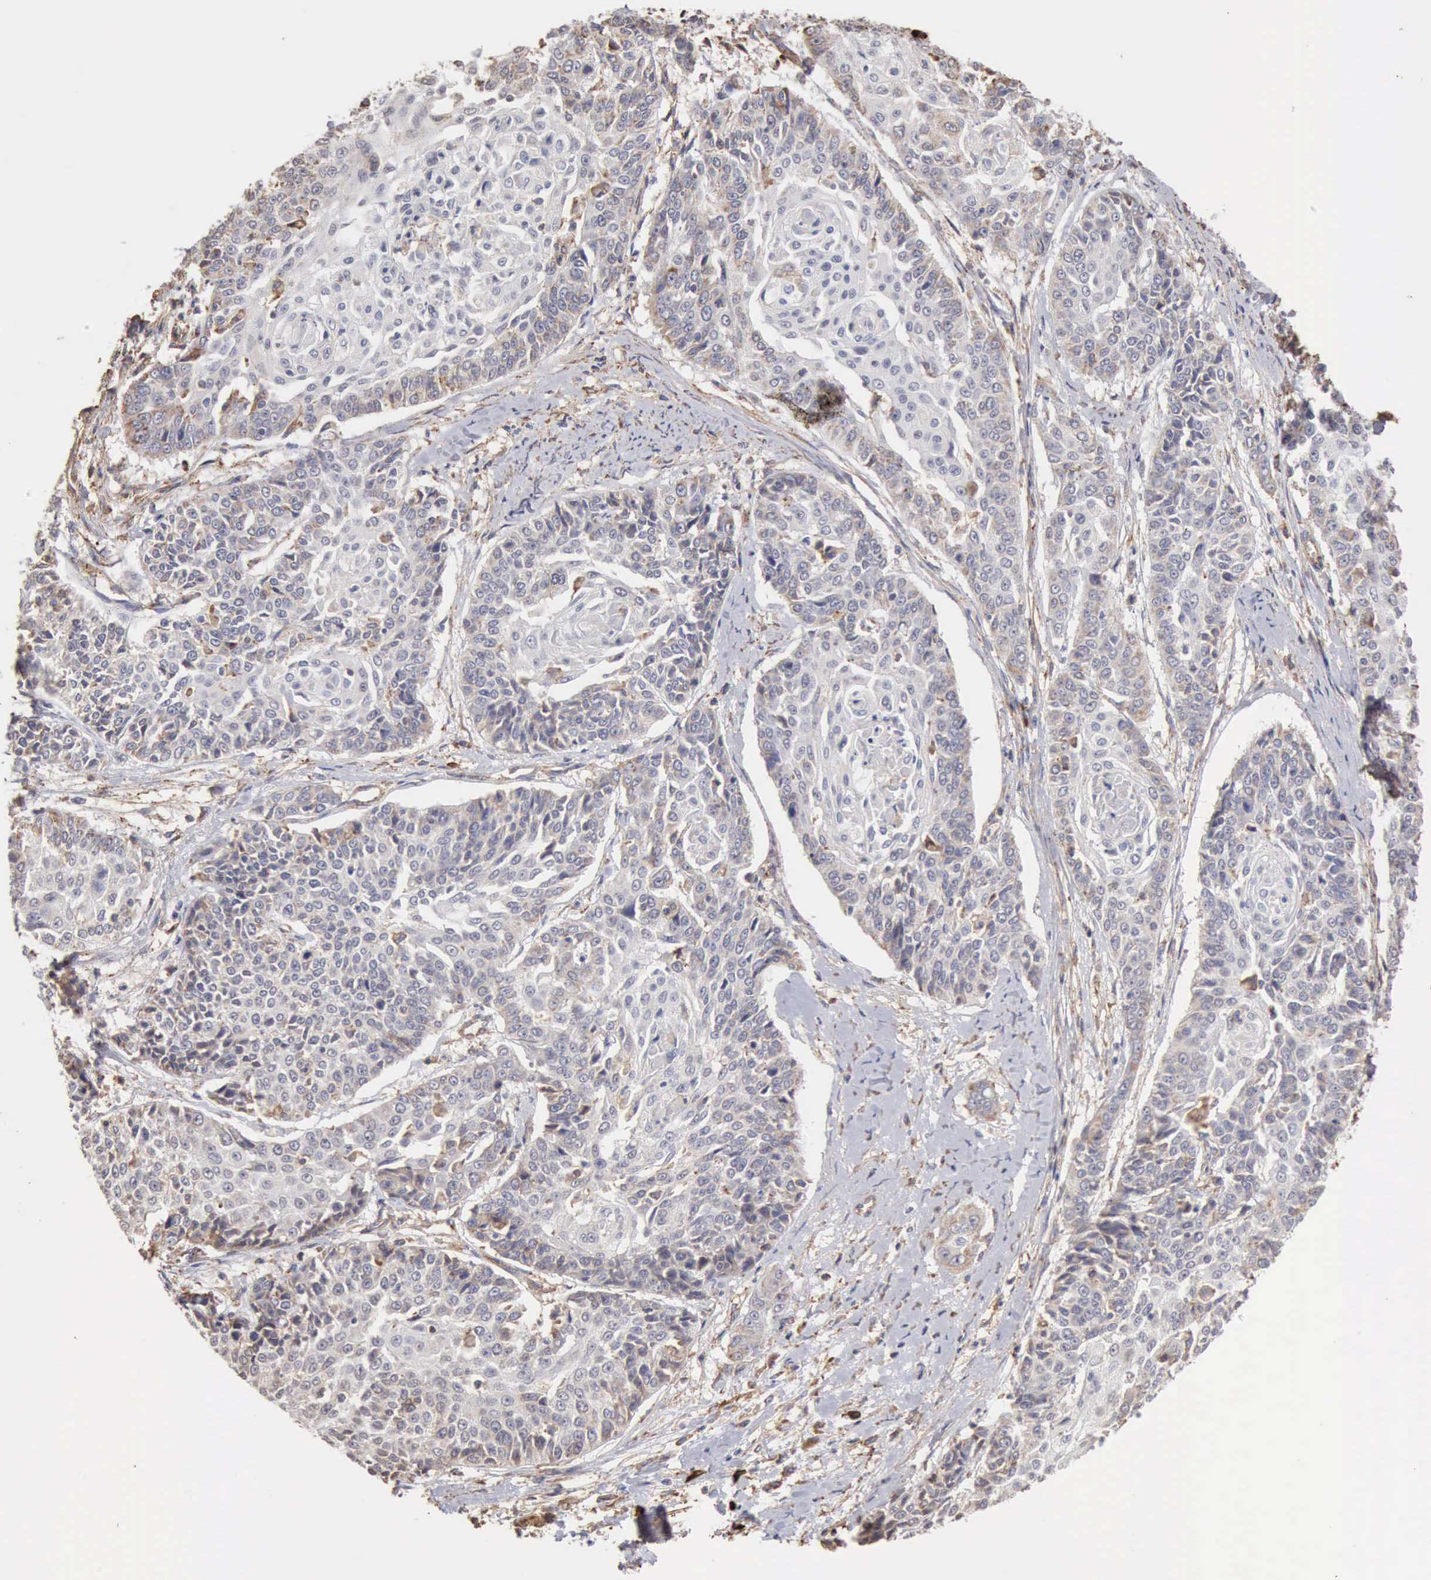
{"staining": {"intensity": "weak", "quantity": "<25%", "location": "cytoplasmic/membranous"}, "tissue": "cervical cancer", "cell_type": "Tumor cells", "image_type": "cancer", "snomed": [{"axis": "morphology", "description": "Squamous cell carcinoma, NOS"}, {"axis": "topography", "description": "Cervix"}], "caption": "DAB (3,3'-diaminobenzidine) immunohistochemical staining of cervical cancer displays no significant expression in tumor cells.", "gene": "GPR101", "patient": {"sex": "female", "age": 64}}